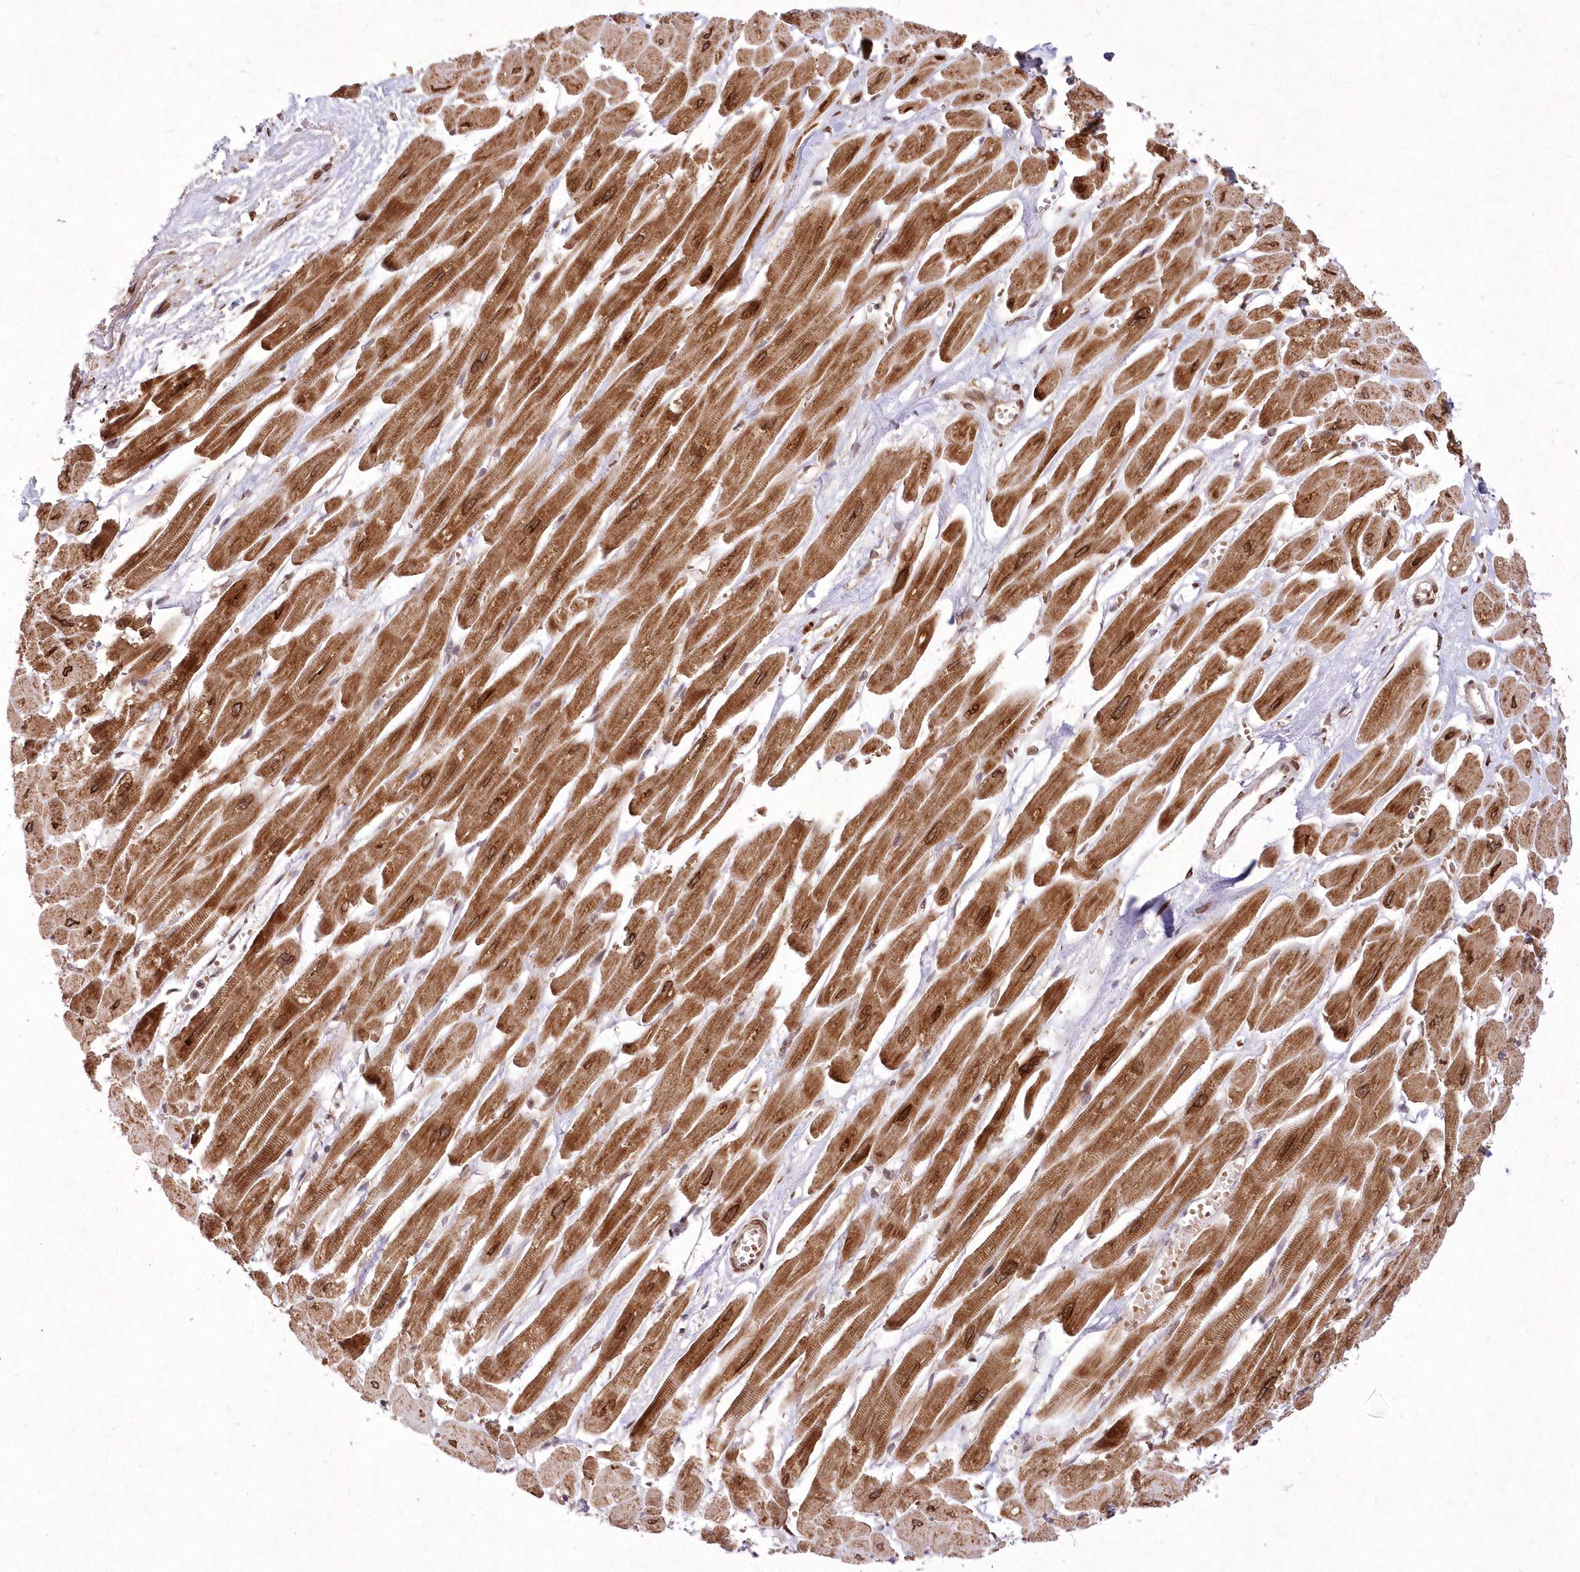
{"staining": {"intensity": "moderate", "quantity": ">75%", "location": "cytoplasmic/membranous,nuclear"}, "tissue": "heart muscle", "cell_type": "Cardiomyocytes", "image_type": "normal", "snomed": [{"axis": "morphology", "description": "Normal tissue, NOS"}, {"axis": "topography", "description": "Heart"}], "caption": "Moderate cytoplasmic/membranous,nuclear expression for a protein is appreciated in approximately >75% of cardiomyocytes of unremarkable heart muscle using immunohistochemistry.", "gene": "DNAJC27", "patient": {"sex": "female", "age": 54}}